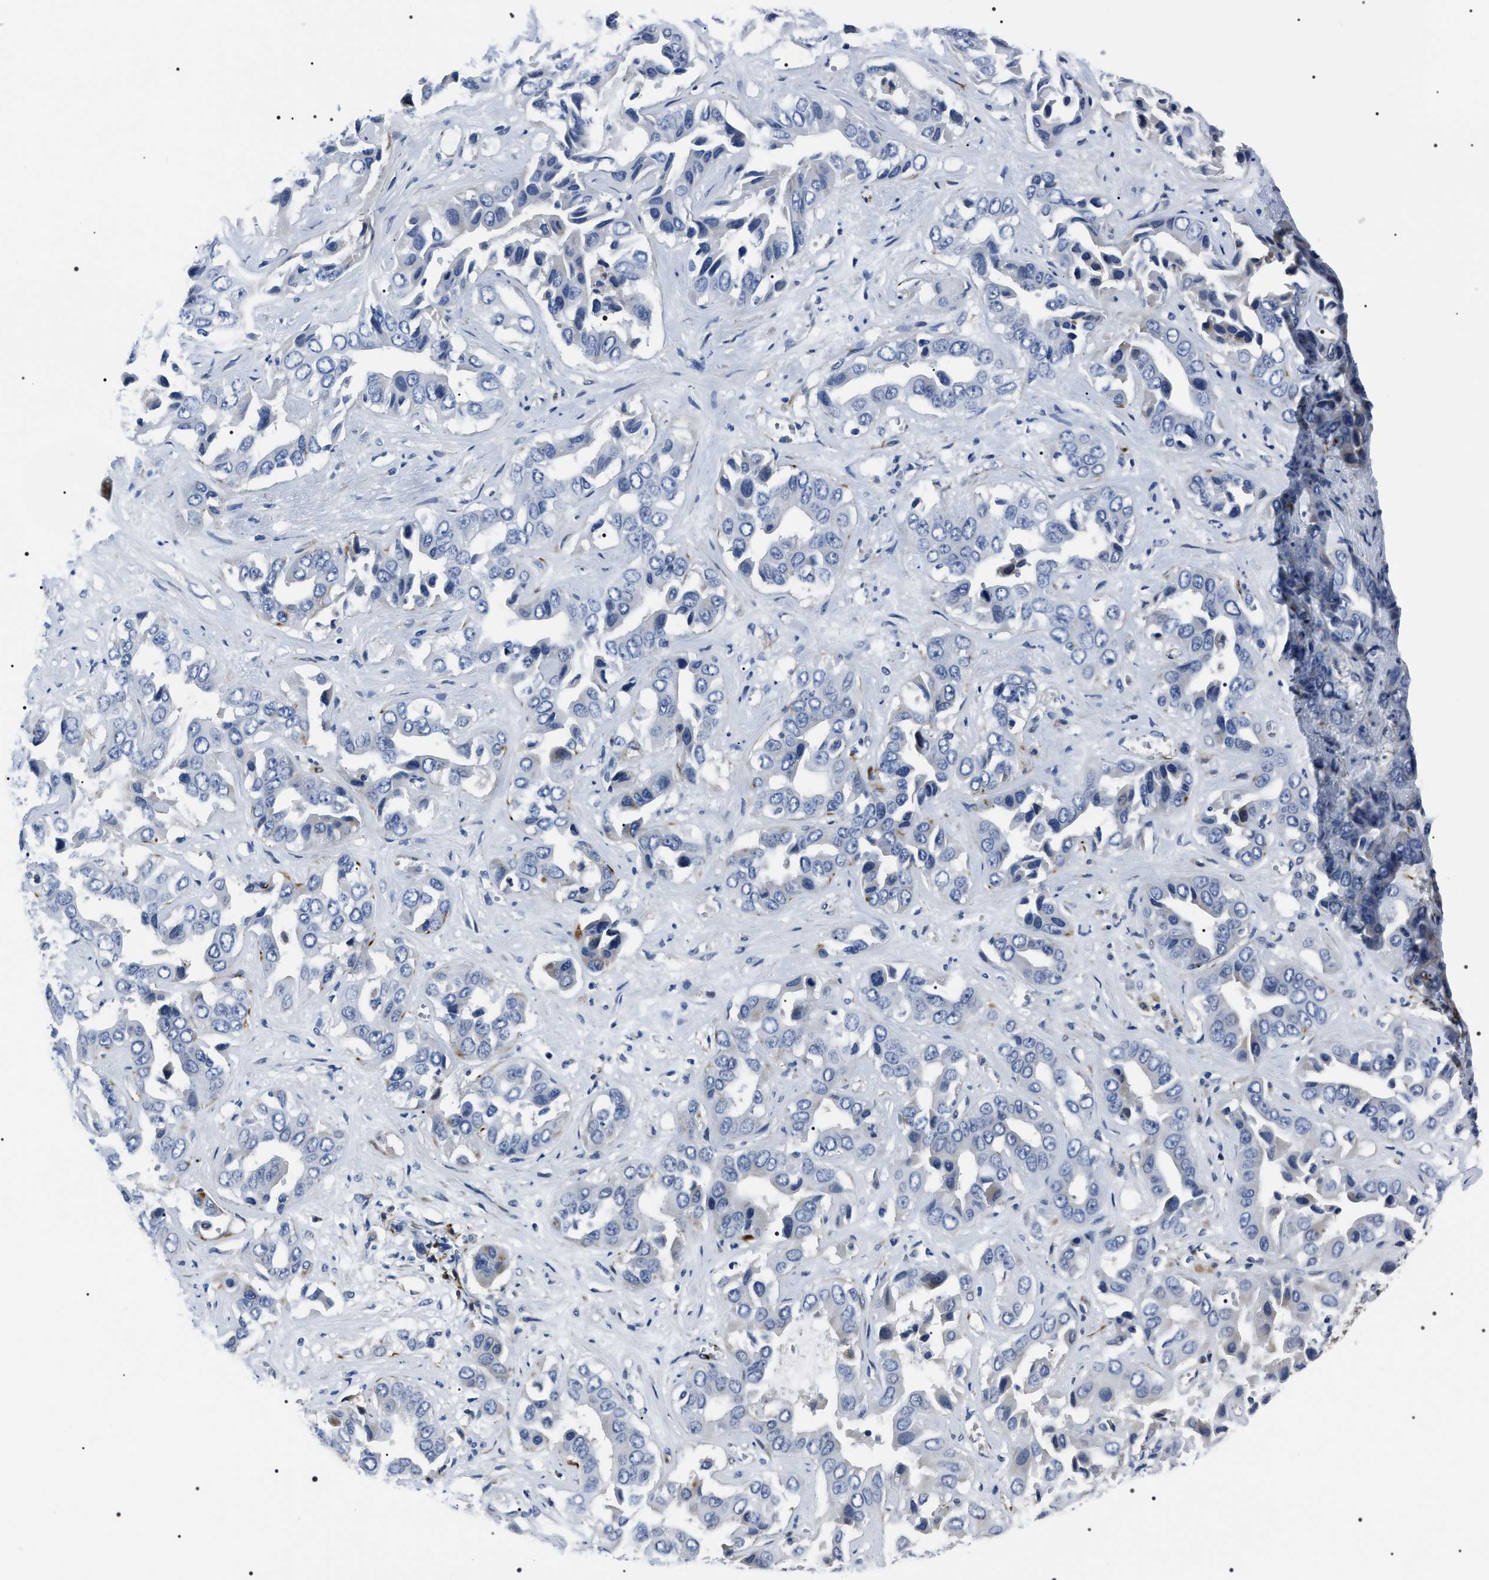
{"staining": {"intensity": "negative", "quantity": "none", "location": "none"}, "tissue": "liver cancer", "cell_type": "Tumor cells", "image_type": "cancer", "snomed": [{"axis": "morphology", "description": "Cholangiocarcinoma"}, {"axis": "topography", "description": "Liver"}], "caption": "This is an immunohistochemistry photomicrograph of human cholangiocarcinoma (liver). There is no staining in tumor cells.", "gene": "BAG2", "patient": {"sex": "female", "age": 52}}